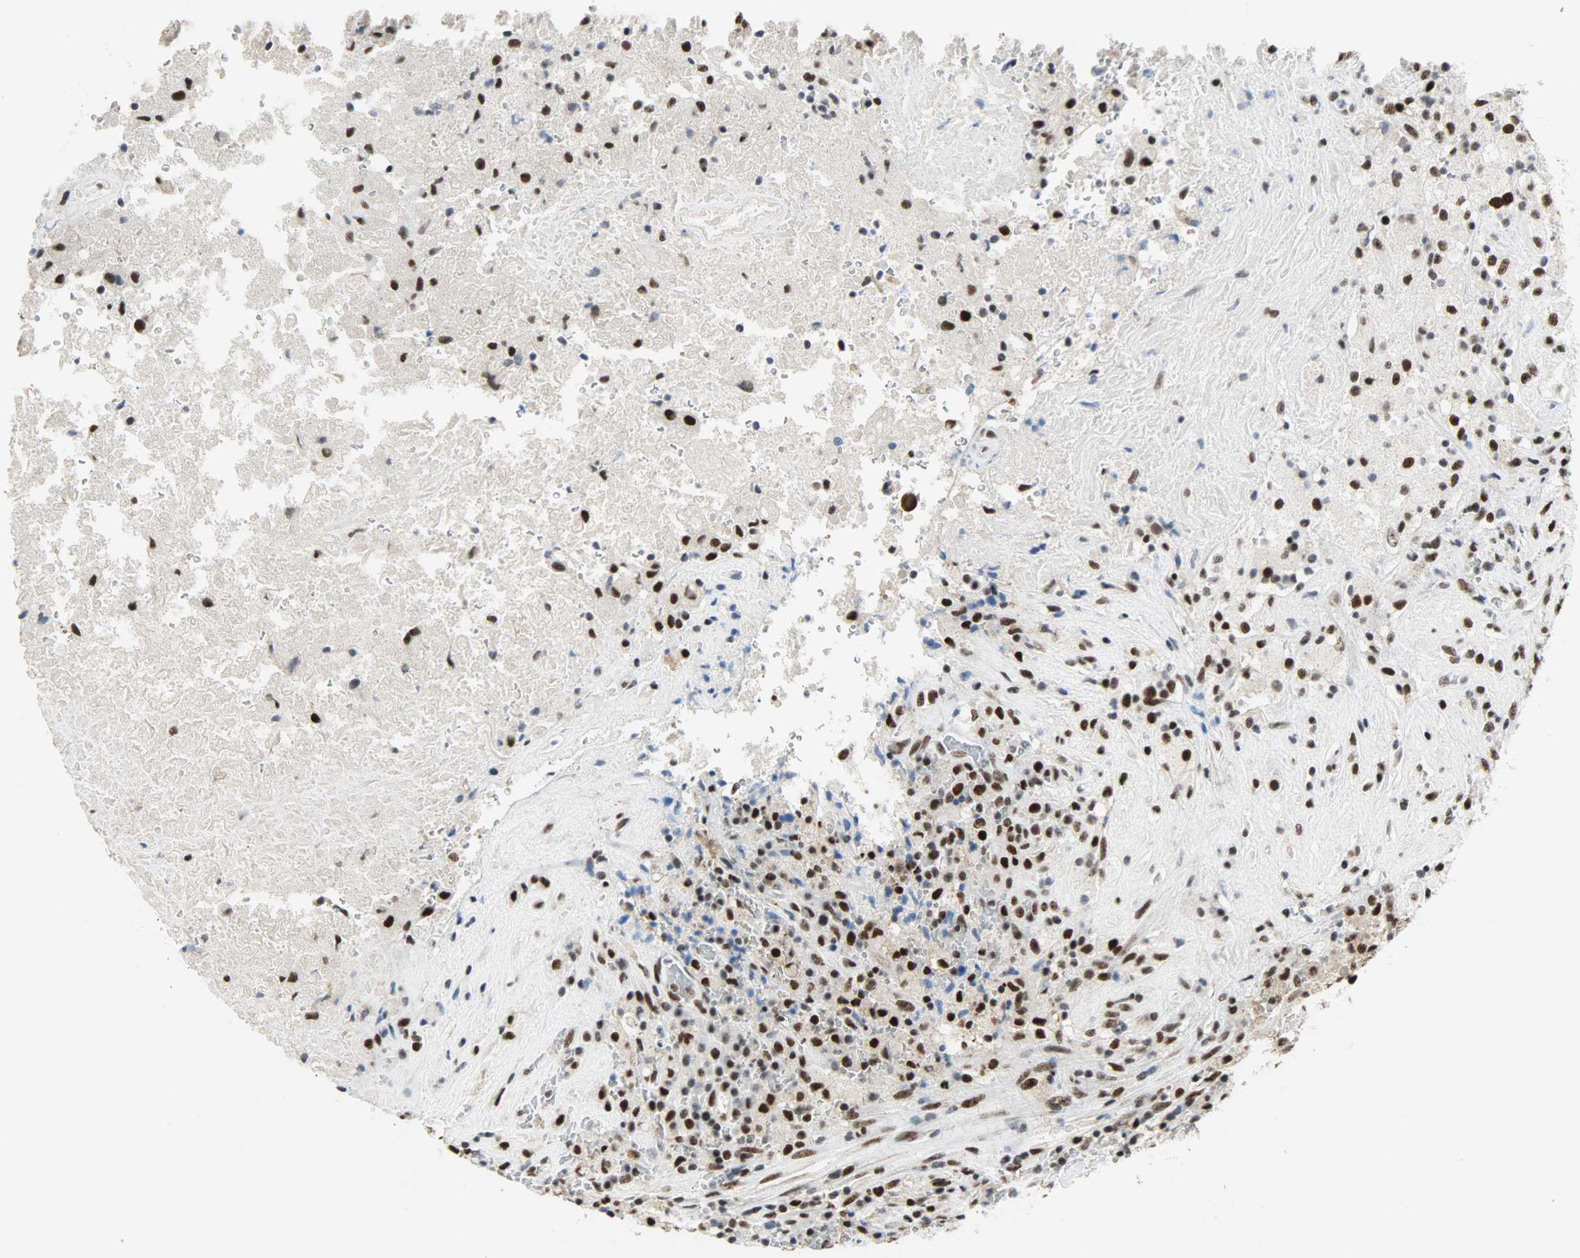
{"staining": {"intensity": "strong", "quantity": ">75%", "location": "nuclear"}, "tissue": "testis cancer", "cell_type": "Tumor cells", "image_type": "cancer", "snomed": [{"axis": "morphology", "description": "Necrosis, NOS"}, {"axis": "morphology", "description": "Carcinoma, Embryonal, NOS"}, {"axis": "topography", "description": "Testis"}], "caption": "High-magnification brightfield microscopy of embryonal carcinoma (testis) stained with DAB (brown) and counterstained with hematoxylin (blue). tumor cells exhibit strong nuclear expression is seen in approximately>75% of cells. (brown staining indicates protein expression, while blue staining denotes nuclei).", "gene": "SSB", "patient": {"sex": "male", "age": 19}}